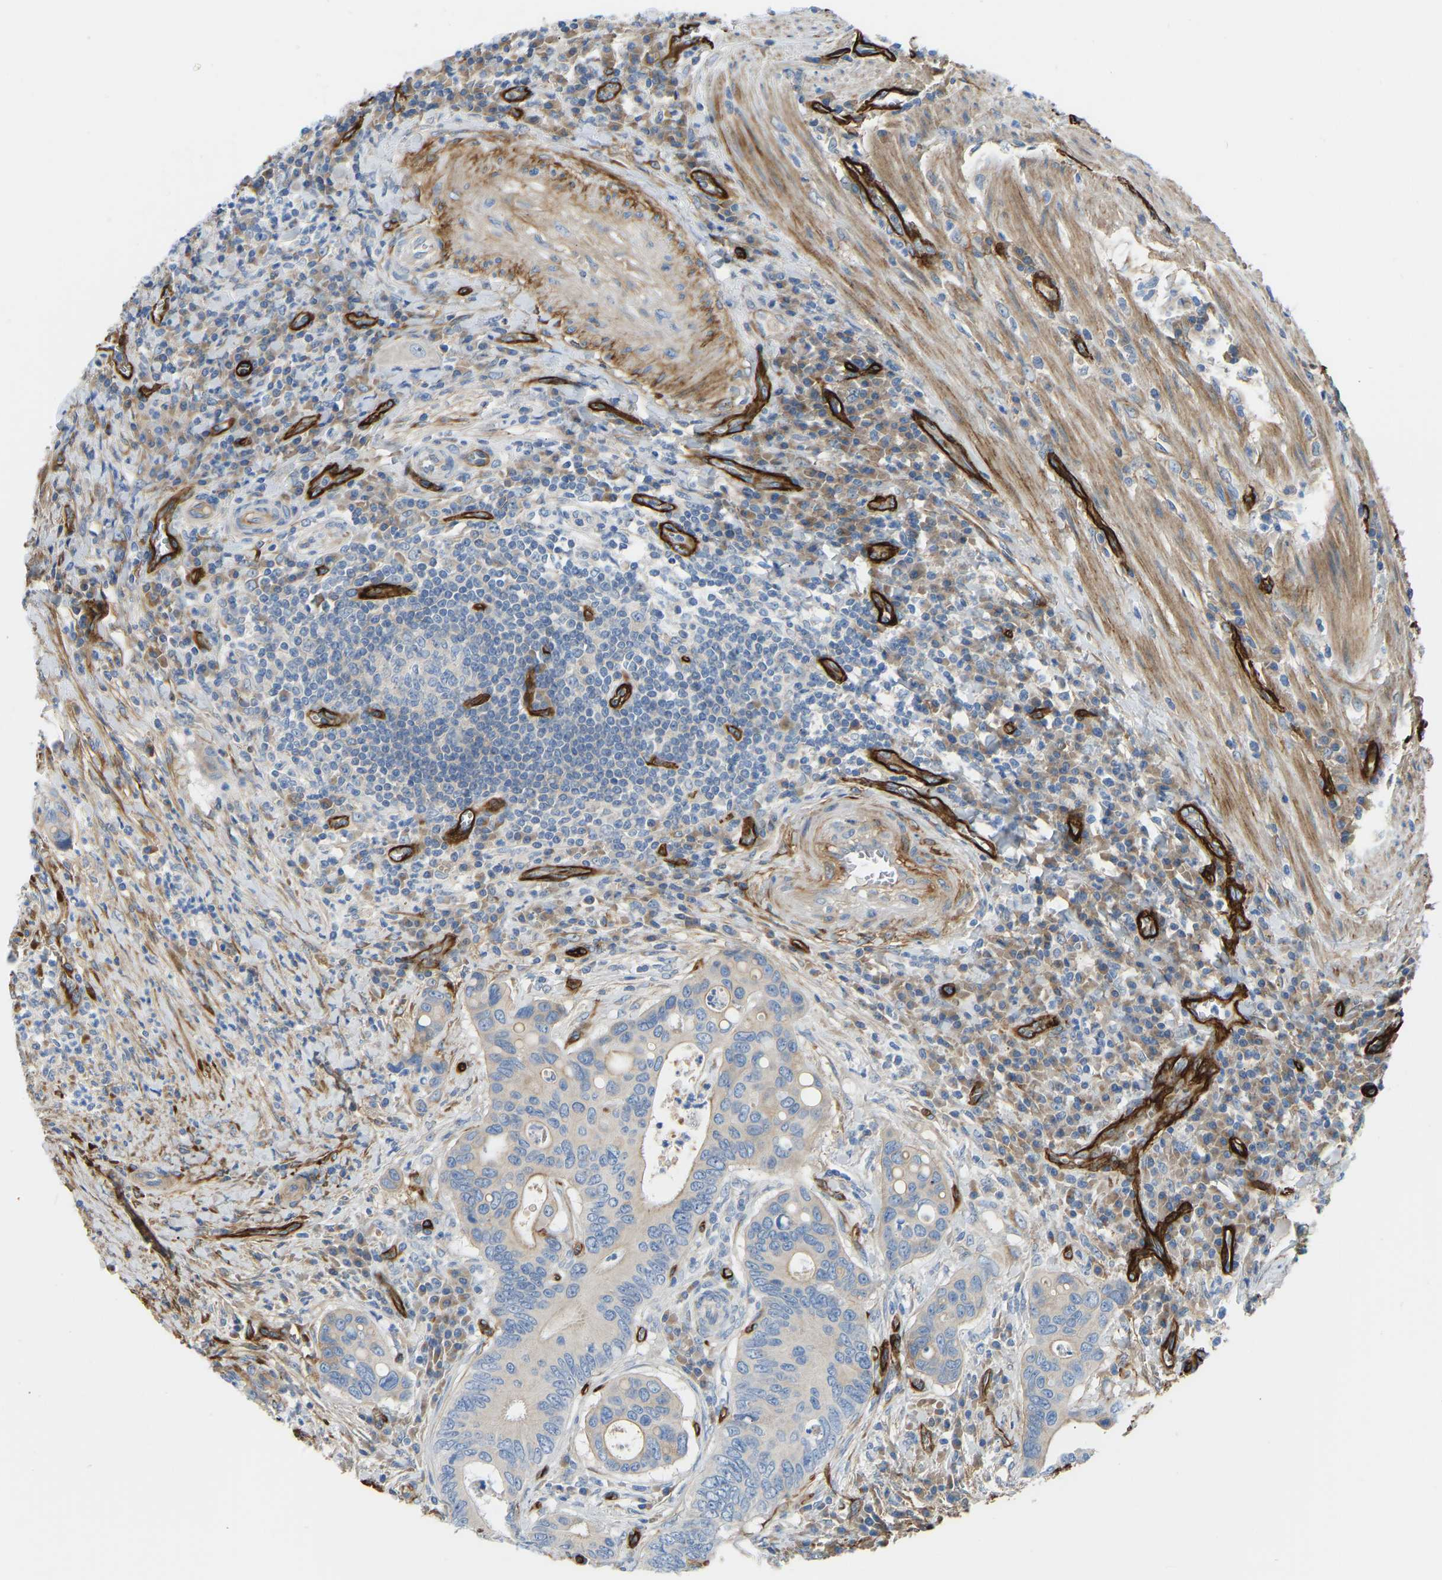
{"staining": {"intensity": "moderate", "quantity": "<25%", "location": "cytoplasmic/membranous"}, "tissue": "colorectal cancer", "cell_type": "Tumor cells", "image_type": "cancer", "snomed": [{"axis": "morphology", "description": "Inflammation, NOS"}, {"axis": "morphology", "description": "Adenocarcinoma, NOS"}, {"axis": "topography", "description": "Colon"}], "caption": "Colorectal adenocarcinoma was stained to show a protein in brown. There is low levels of moderate cytoplasmic/membranous positivity in approximately <25% of tumor cells.", "gene": "COL15A1", "patient": {"sex": "male", "age": 72}}